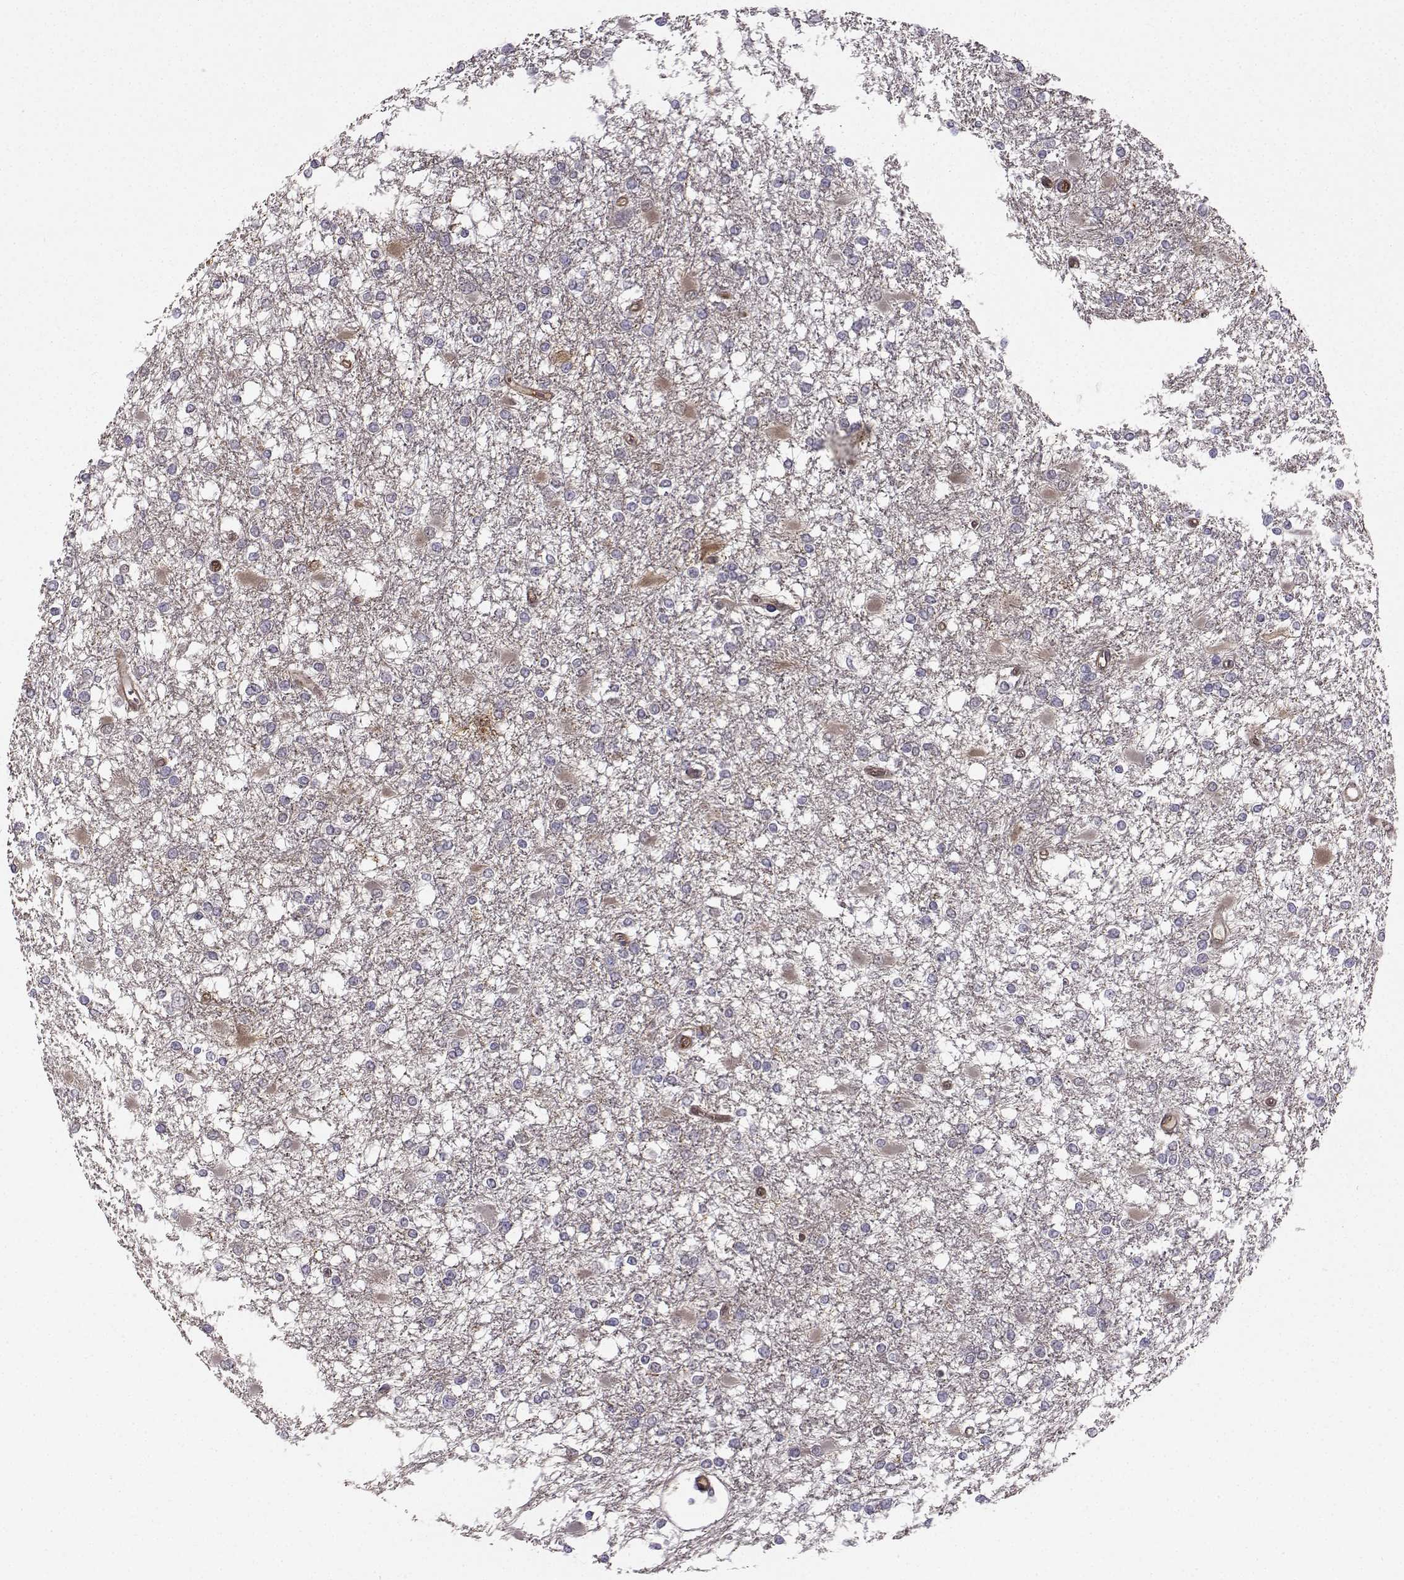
{"staining": {"intensity": "negative", "quantity": "none", "location": "none"}, "tissue": "glioma", "cell_type": "Tumor cells", "image_type": "cancer", "snomed": [{"axis": "morphology", "description": "Glioma, malignant, High grade"}, {"axis": "topography", "description": "Cerebral cortex"}], "caption": "A high-resolution image shows immunohistochemistry (IHC) staining of glioma, which exhibits no significant staining in tumor cells.", "gene": "NQO1", "patient": {"sex": "male", "age": 79}}